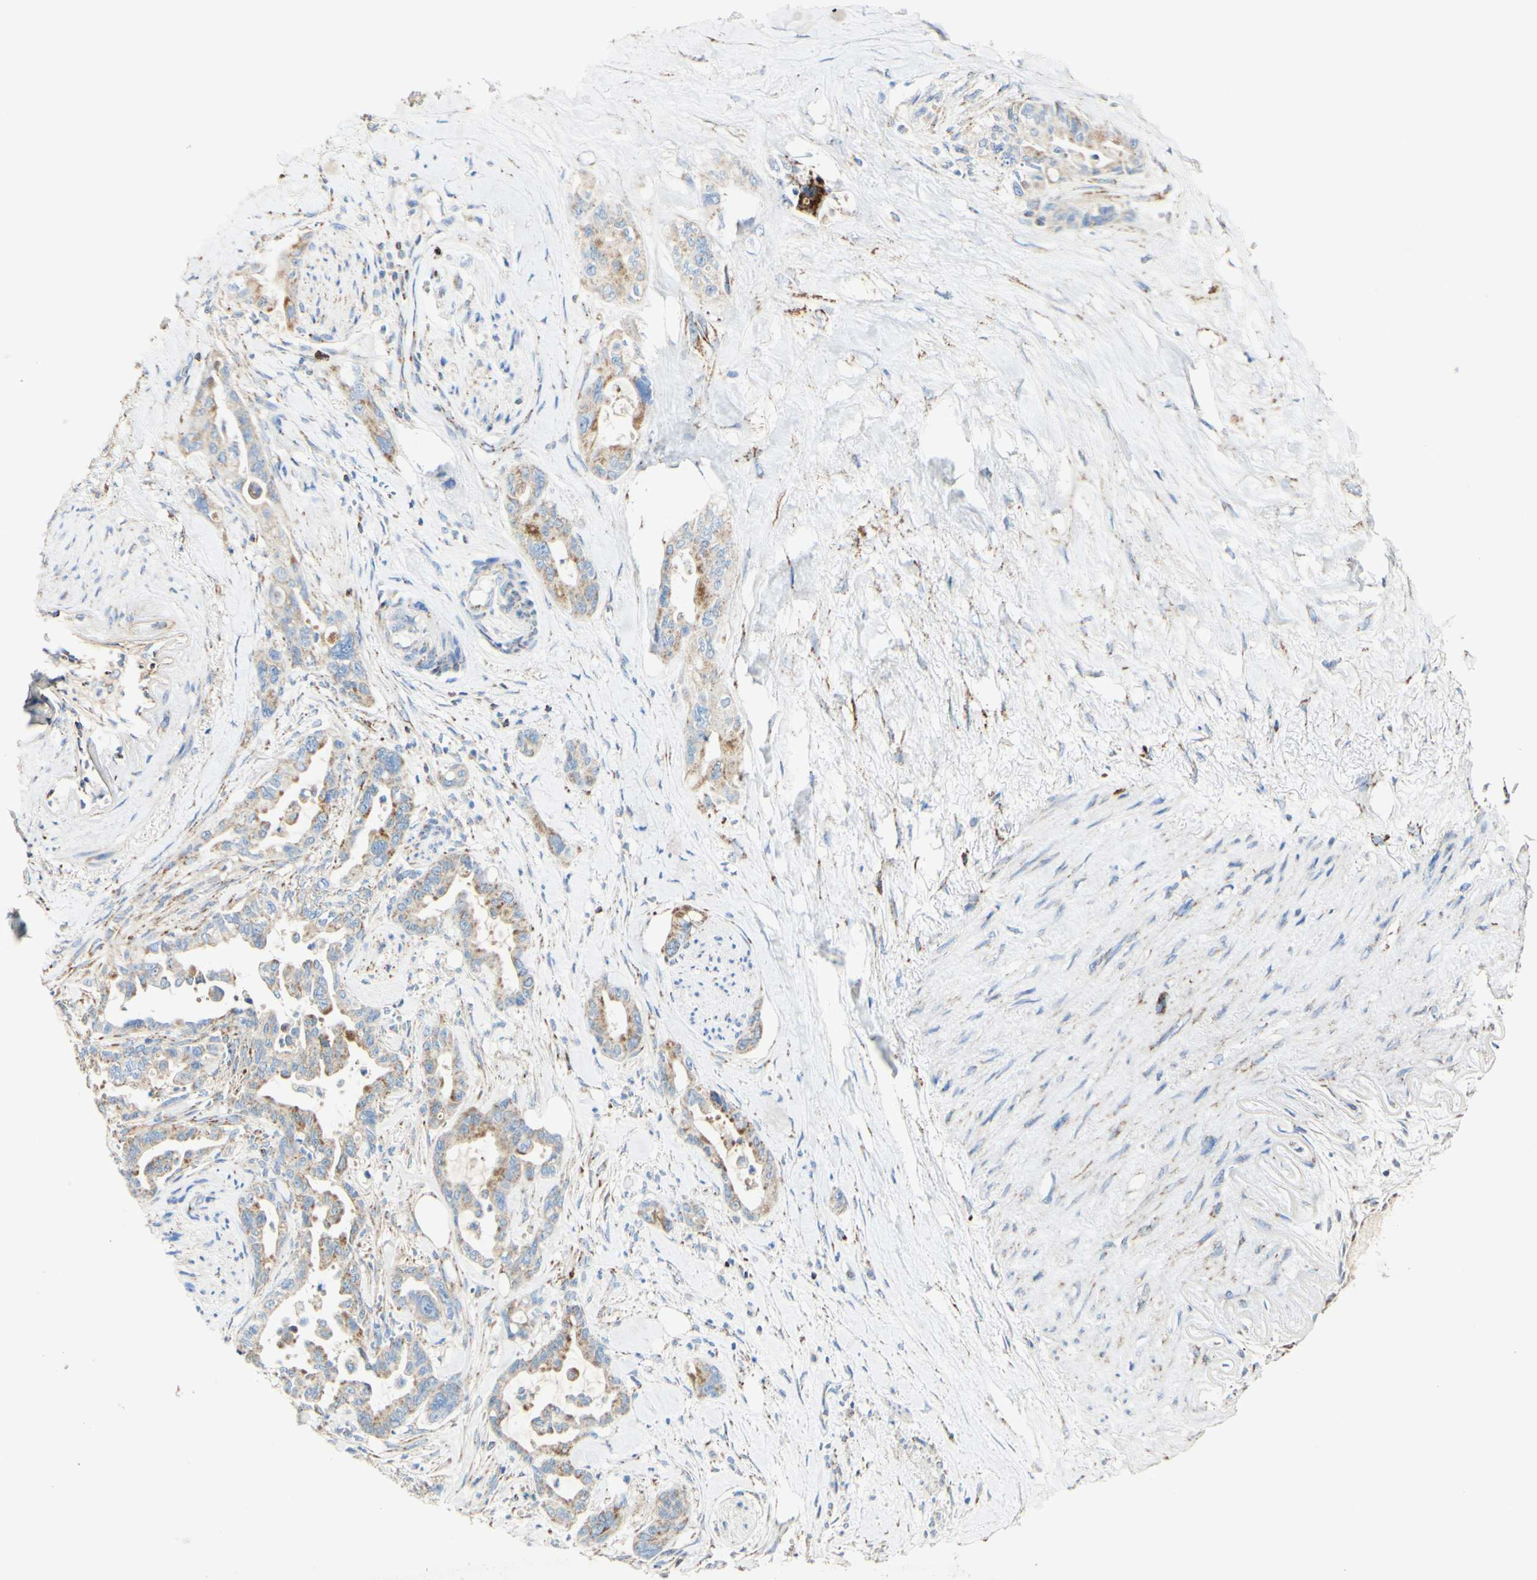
{"staining": {"intensity": "moderate", "quantity": ">75%", "location": "cytoplasmic/membranous"}, "tissue": "pancreatic cancer", "cell_type": "Tumor cells", "image_type": "cancer", "snomed": [{"axis": "morphology", "description": "Adenocarcinoma, NOS"}, {"axis": "topography", "description": "Pancreas"}], "caption": "Immunohistochemical staining of pancreatic adenocarcinoma shows moderate cytoplasmic/membranous protein expression in approximately >75% of tumor cells.", "gene": "OXCT1", "patient": {"sex": "male", "age": 70}}